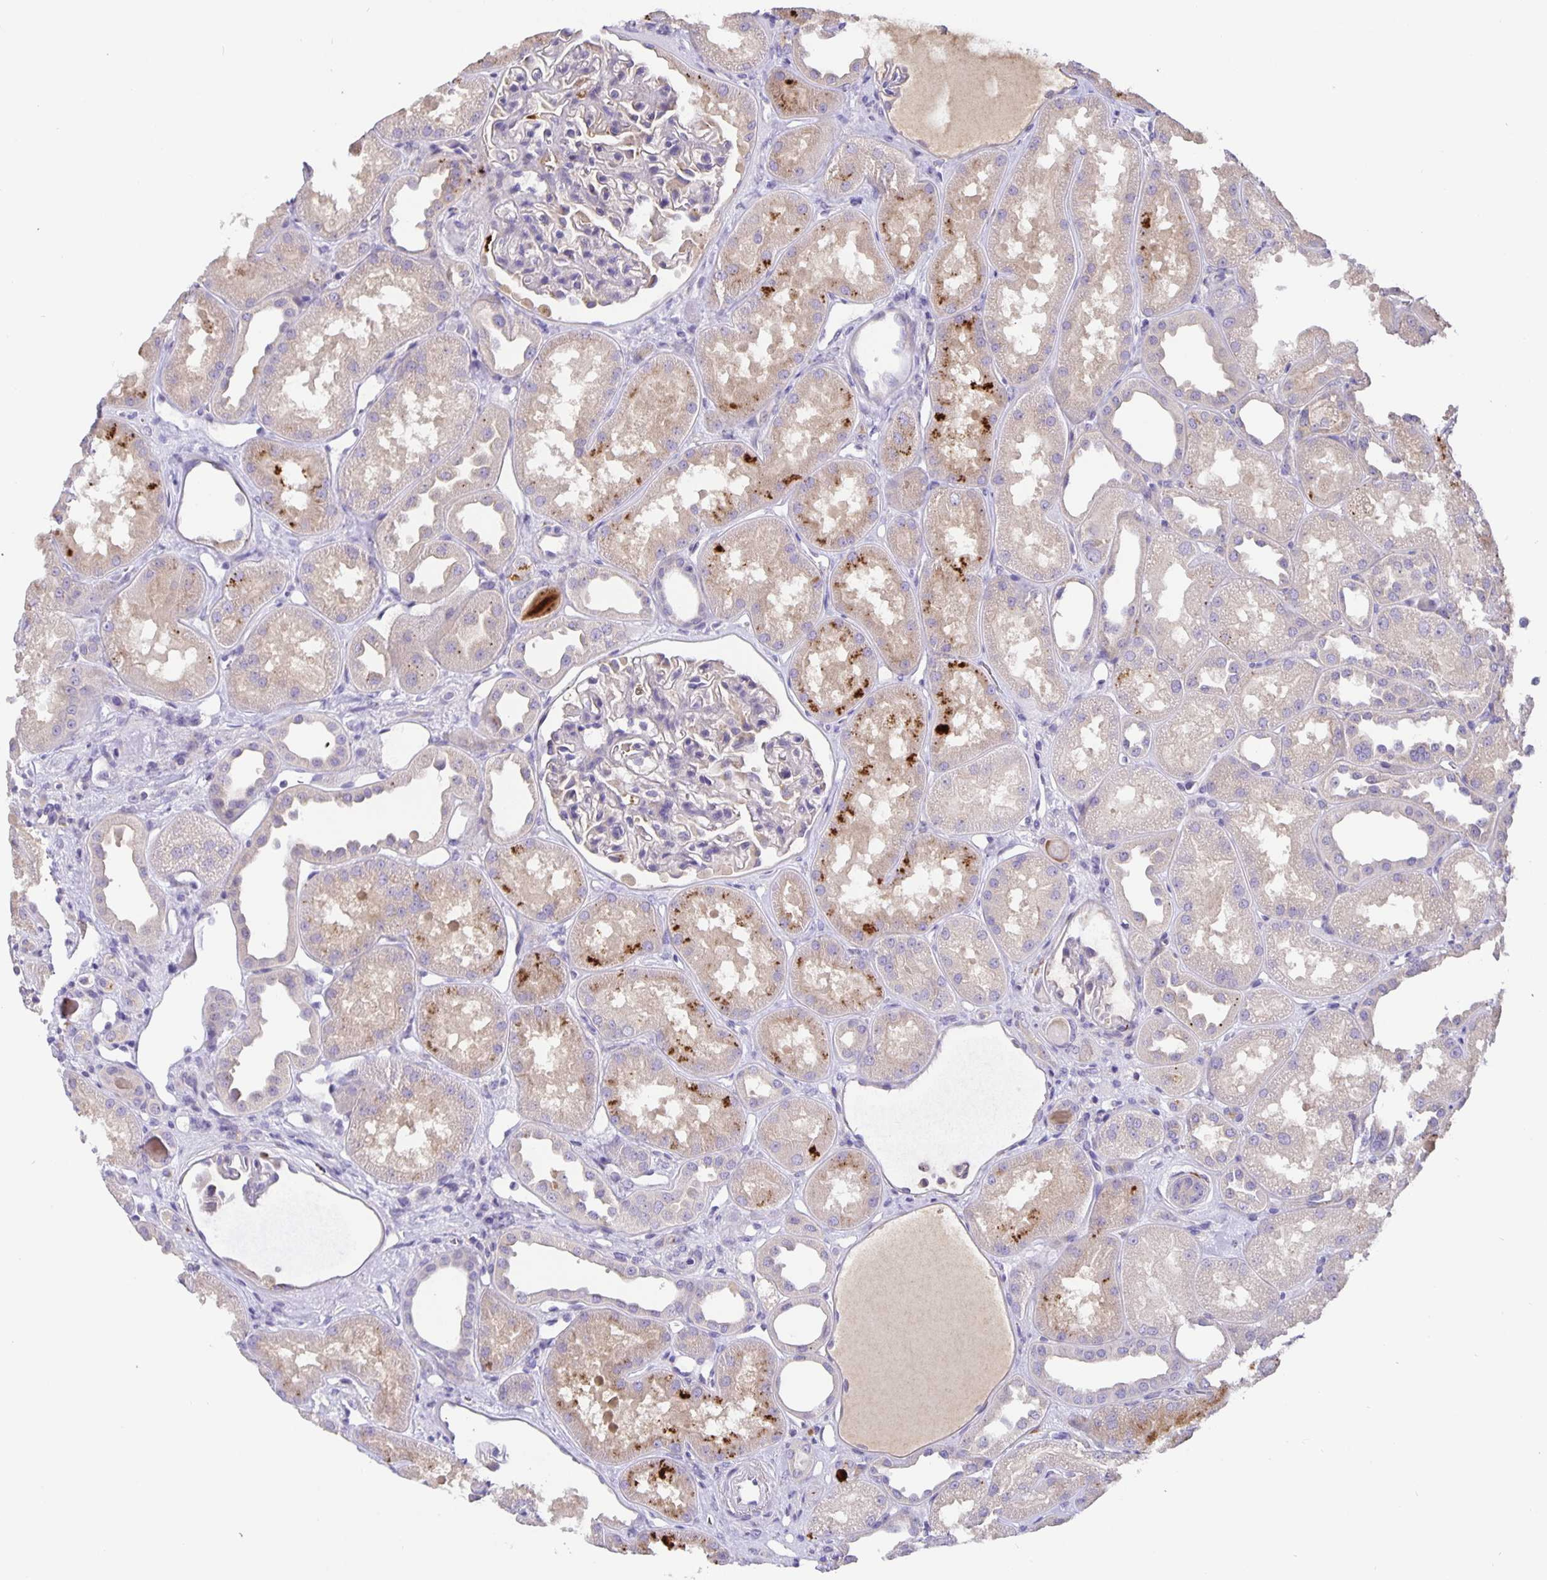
{"staining": {"intensity": "negative", "quantity": "none", "location": "none"}, "tissue": "kidney", "cell_type": "Cells in glomeruli", "image_type": "normal", "snomed": [{"axis": "morphology", "description": "Normal tissue, NOS"}, {"axis": "topography", "description": "Kidney"}], "caption": "The photomicrograph exhibits no significant positivity in cells in glomeruli of kidney.", "gene": "EML6", "patient": {"sex": "male", "age": 61}}